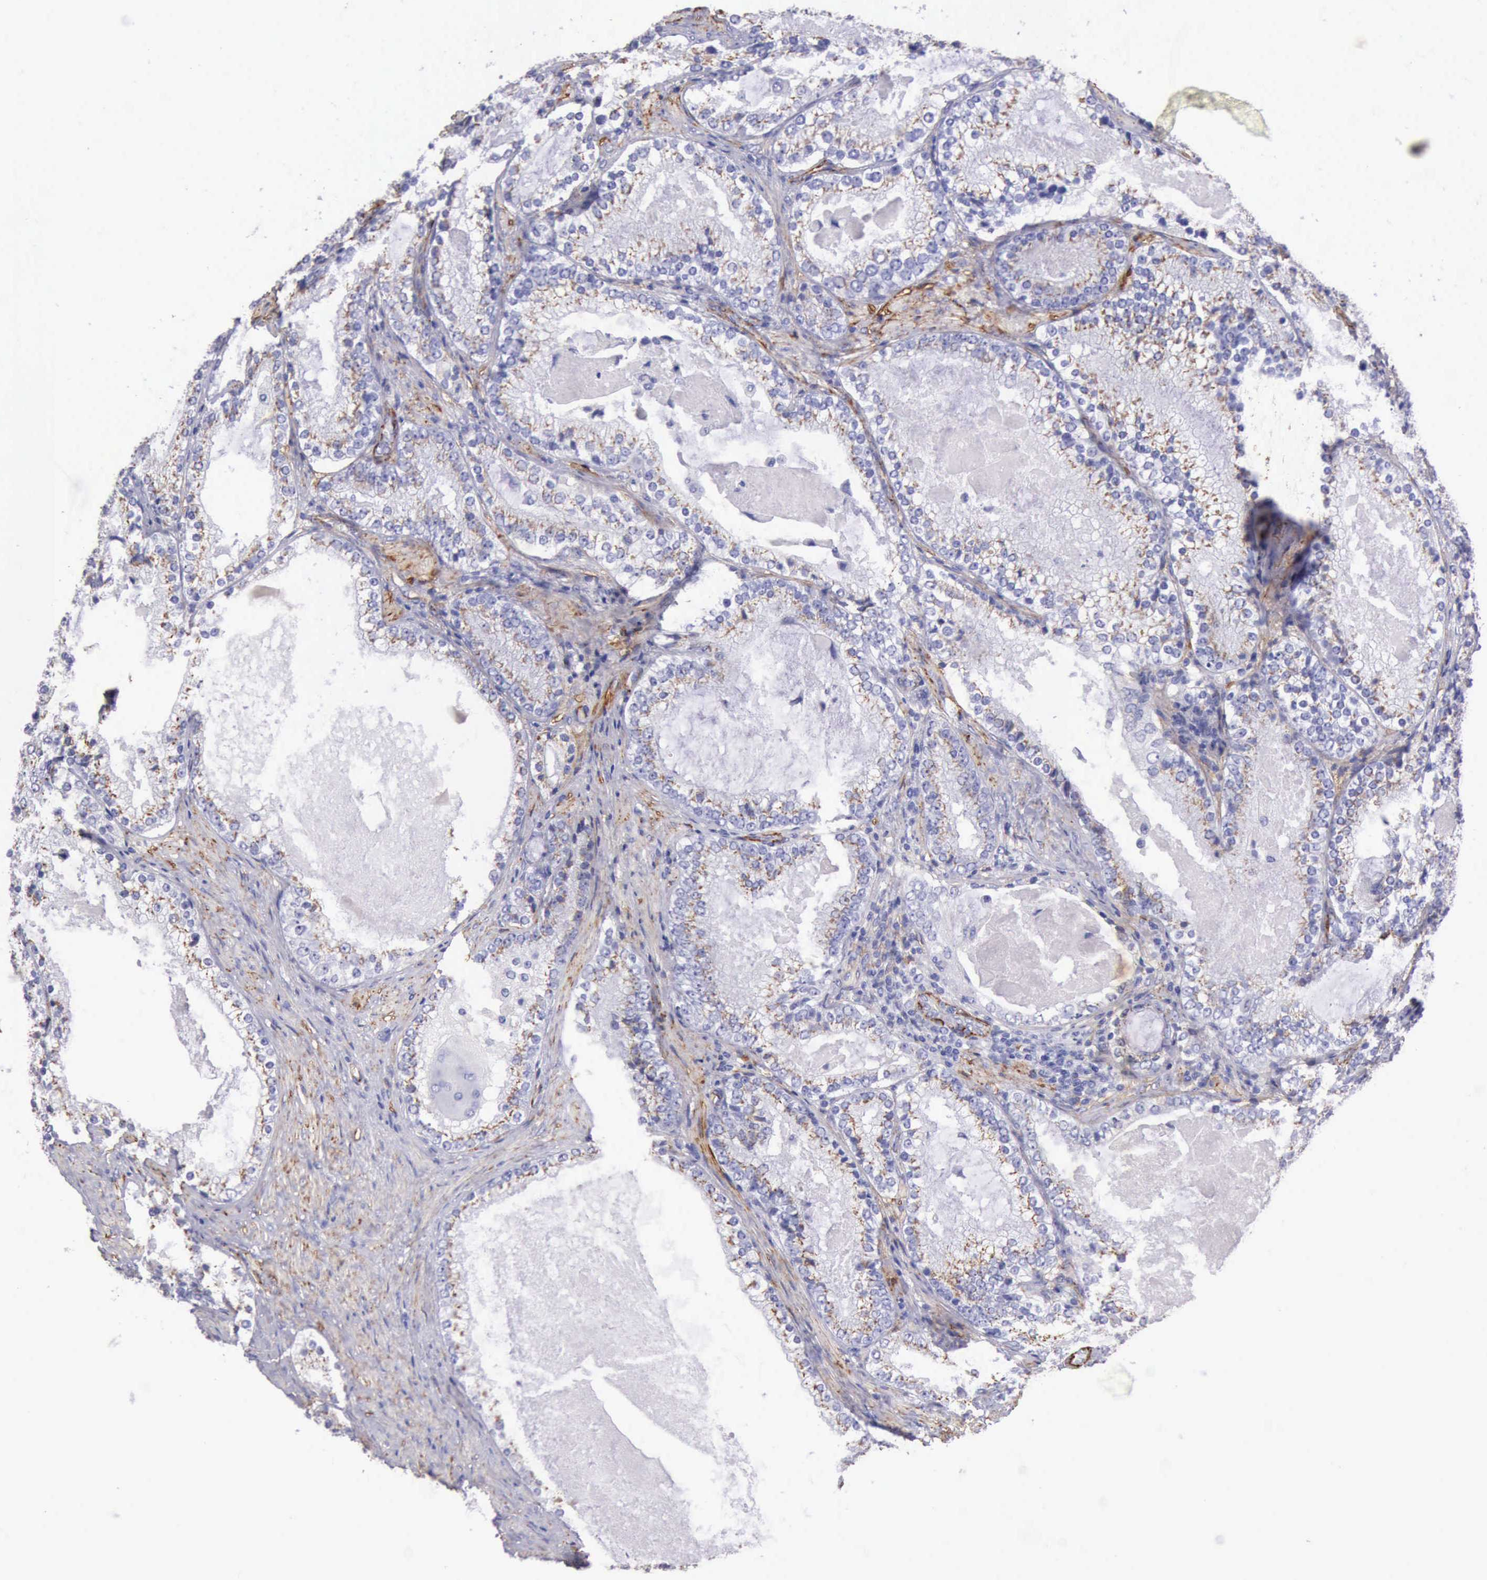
{"staining": {"intensity": "moderate", "quantity": ">75%", "location": "cytoplasmic/membranous"}, "tissue": "prostate cancer", "cell_type": "Tumor cells", "image_type": "cancer", "snomed": [{"axis": "morphology", "description": "Adenocarcinoma, High grade"}, {"axis": "topography", "description": "Prostate"}], "caption": "This is an image of immunohistochemistry staining of prostate cancer (high-grade adenocarcinoma), which shows moderate staining in the cytoplasmic/membranous of tumor cells.", "gene": "AOC3", "patient": {"sex": "male", "age": 63}}